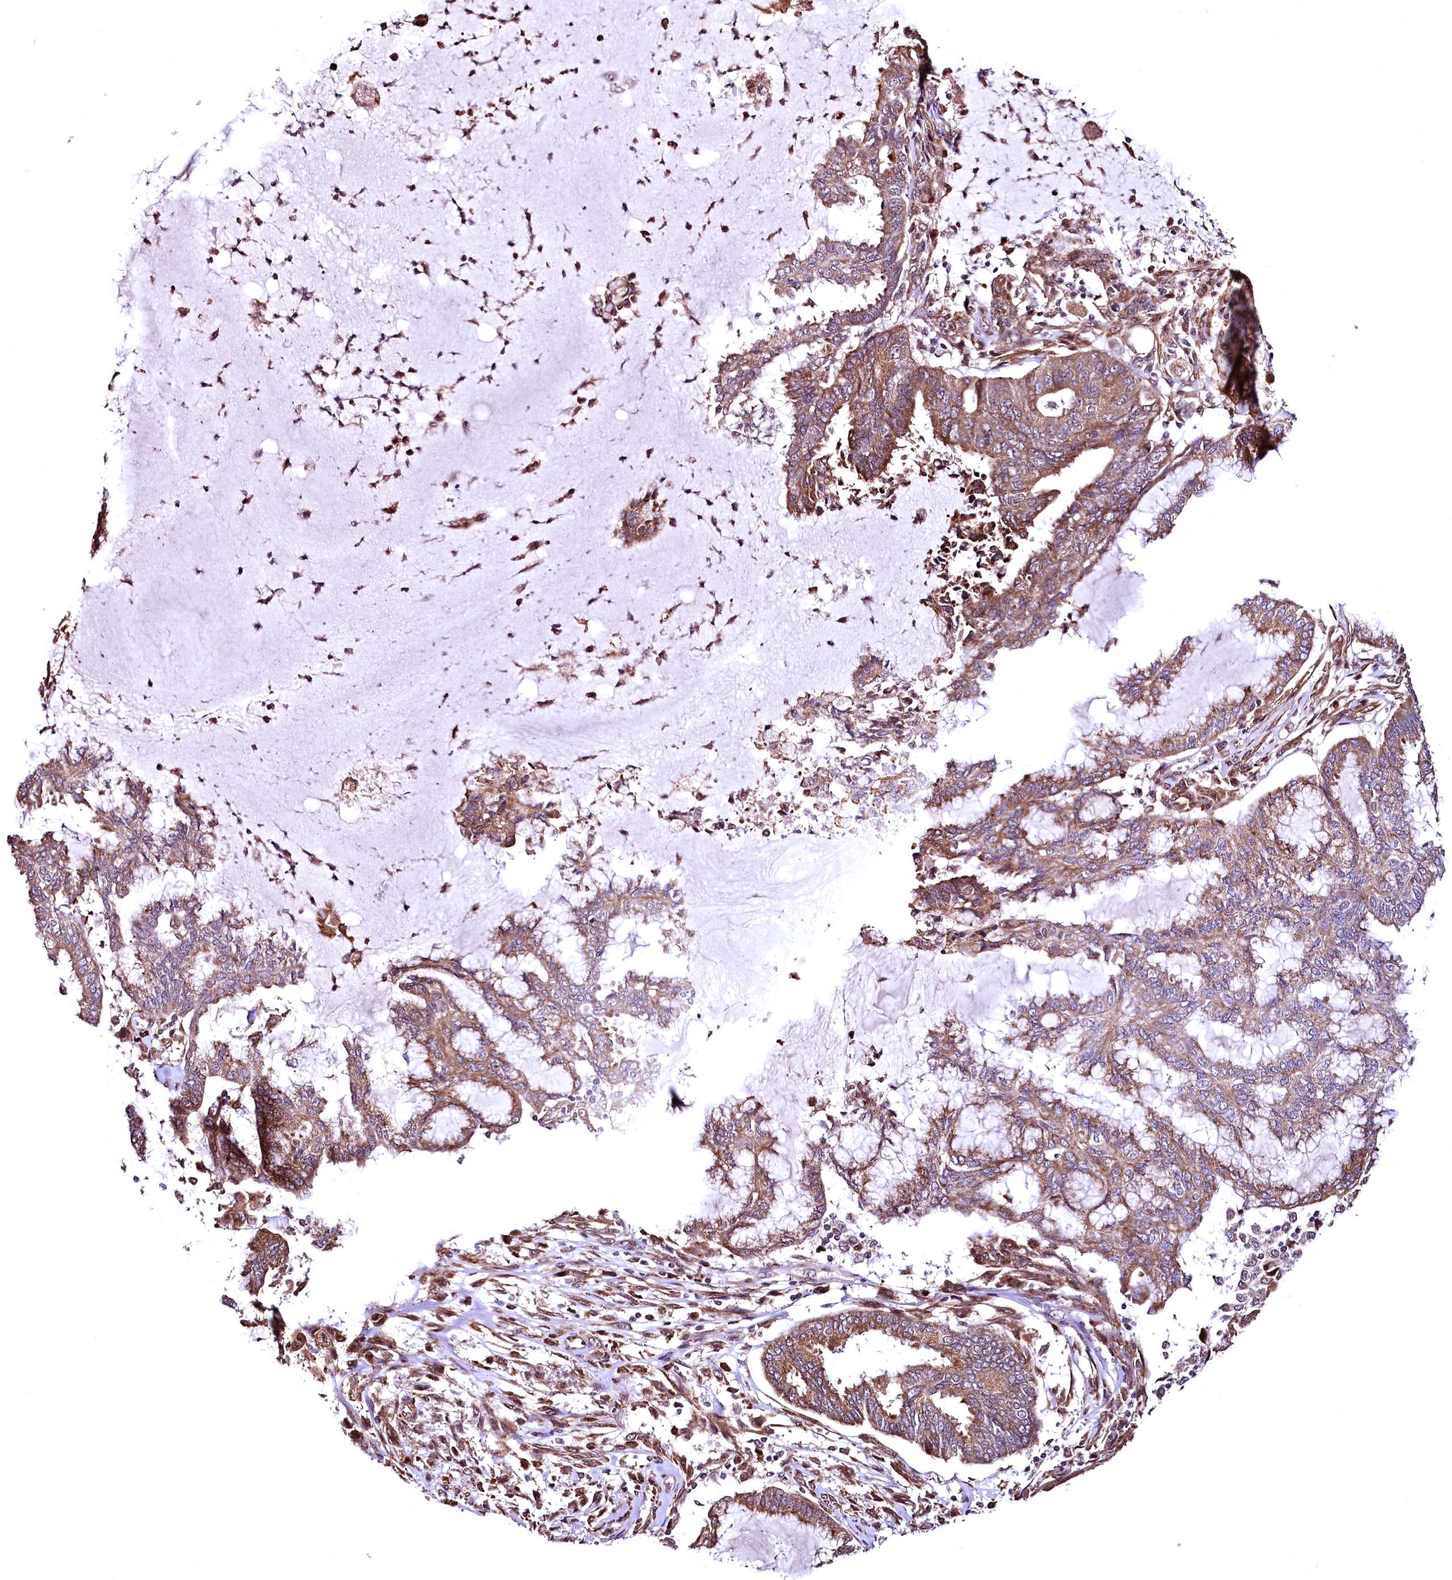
{"staining": {"intensity": "moderate", "quantity": ">75%", "location": "cytoplasmic/membranous"}, "tissue": "endometrial cancer", "cell_type": "Tumor cells", "image_type": "cancer", "snomed": [{"axis": "morphology", "description": "Adenocarcinoma, NOS"}, {"axis": "topography", "description": "Endometrium"}], "caption": "Moderate cytoplasmic/membranous protein expression is appreciated in about >75% of tumor cells in endometrial cancer (adenocarcinoma). (Stains: DAB in brown, nuclei in blue, Microscopy: brightfield microscopy at high magnification).", "gene": "PDS5B", "patient": {"sex": "female", "age": 86}}